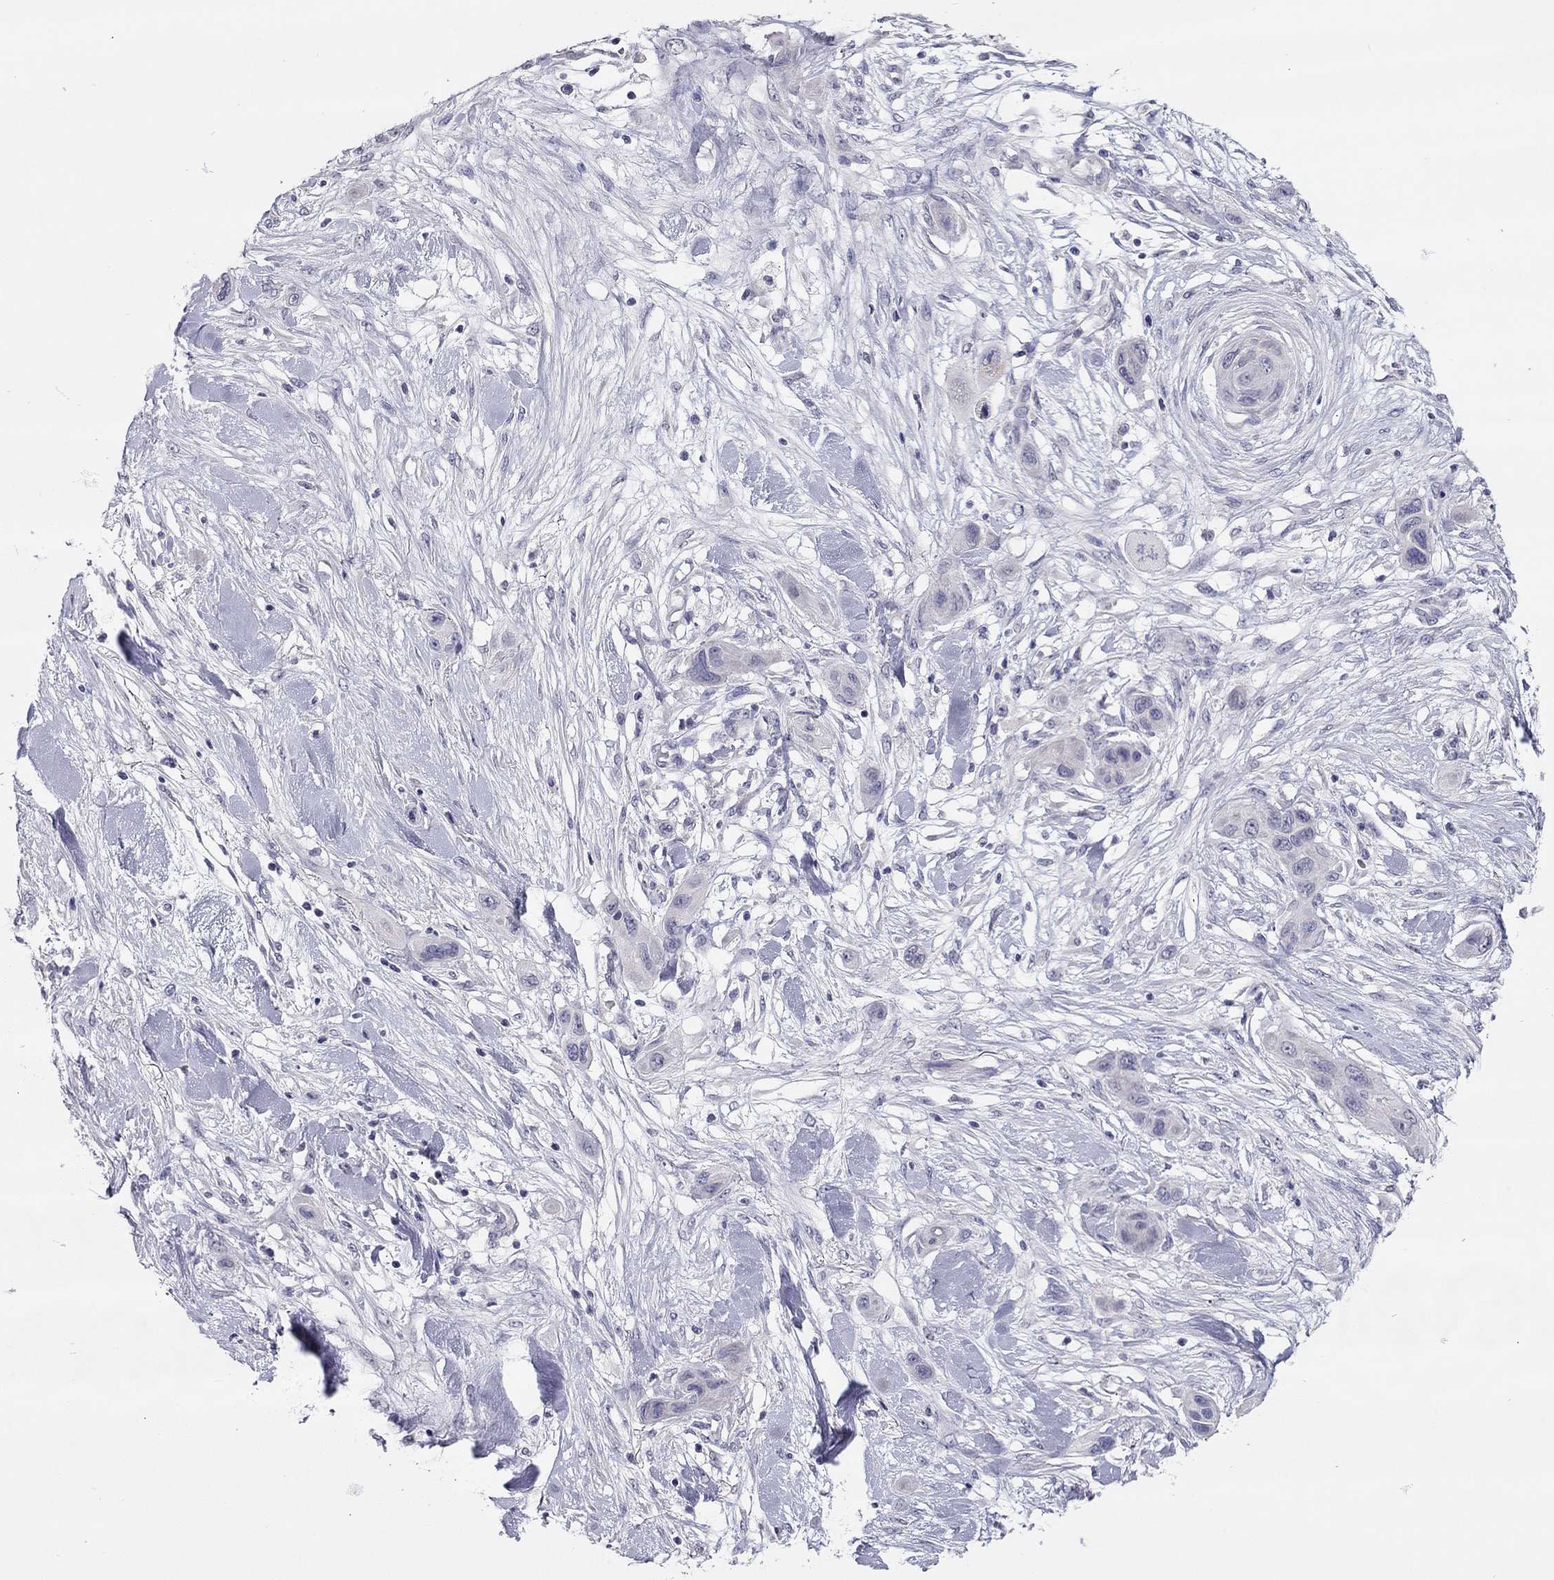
{"staining": {"intensity": "negative", "quantity": "none", "location": "none"}, "tissue": "skin cancer", "cell_type": "Tumor cells", "image_type": "cancer", "snomed": [{"axis": "morphology", "description": "Squamous cell carcinoma, NOS"}, {"axis": "topography", "description": "Skin"}], "caption": "IHC histopathology image of human skin cancer stained for a protein (brown), which displays no positivity in tumor cells.", "gene": "SCARB1", "patient": {"sex": "male", "age": 79}}